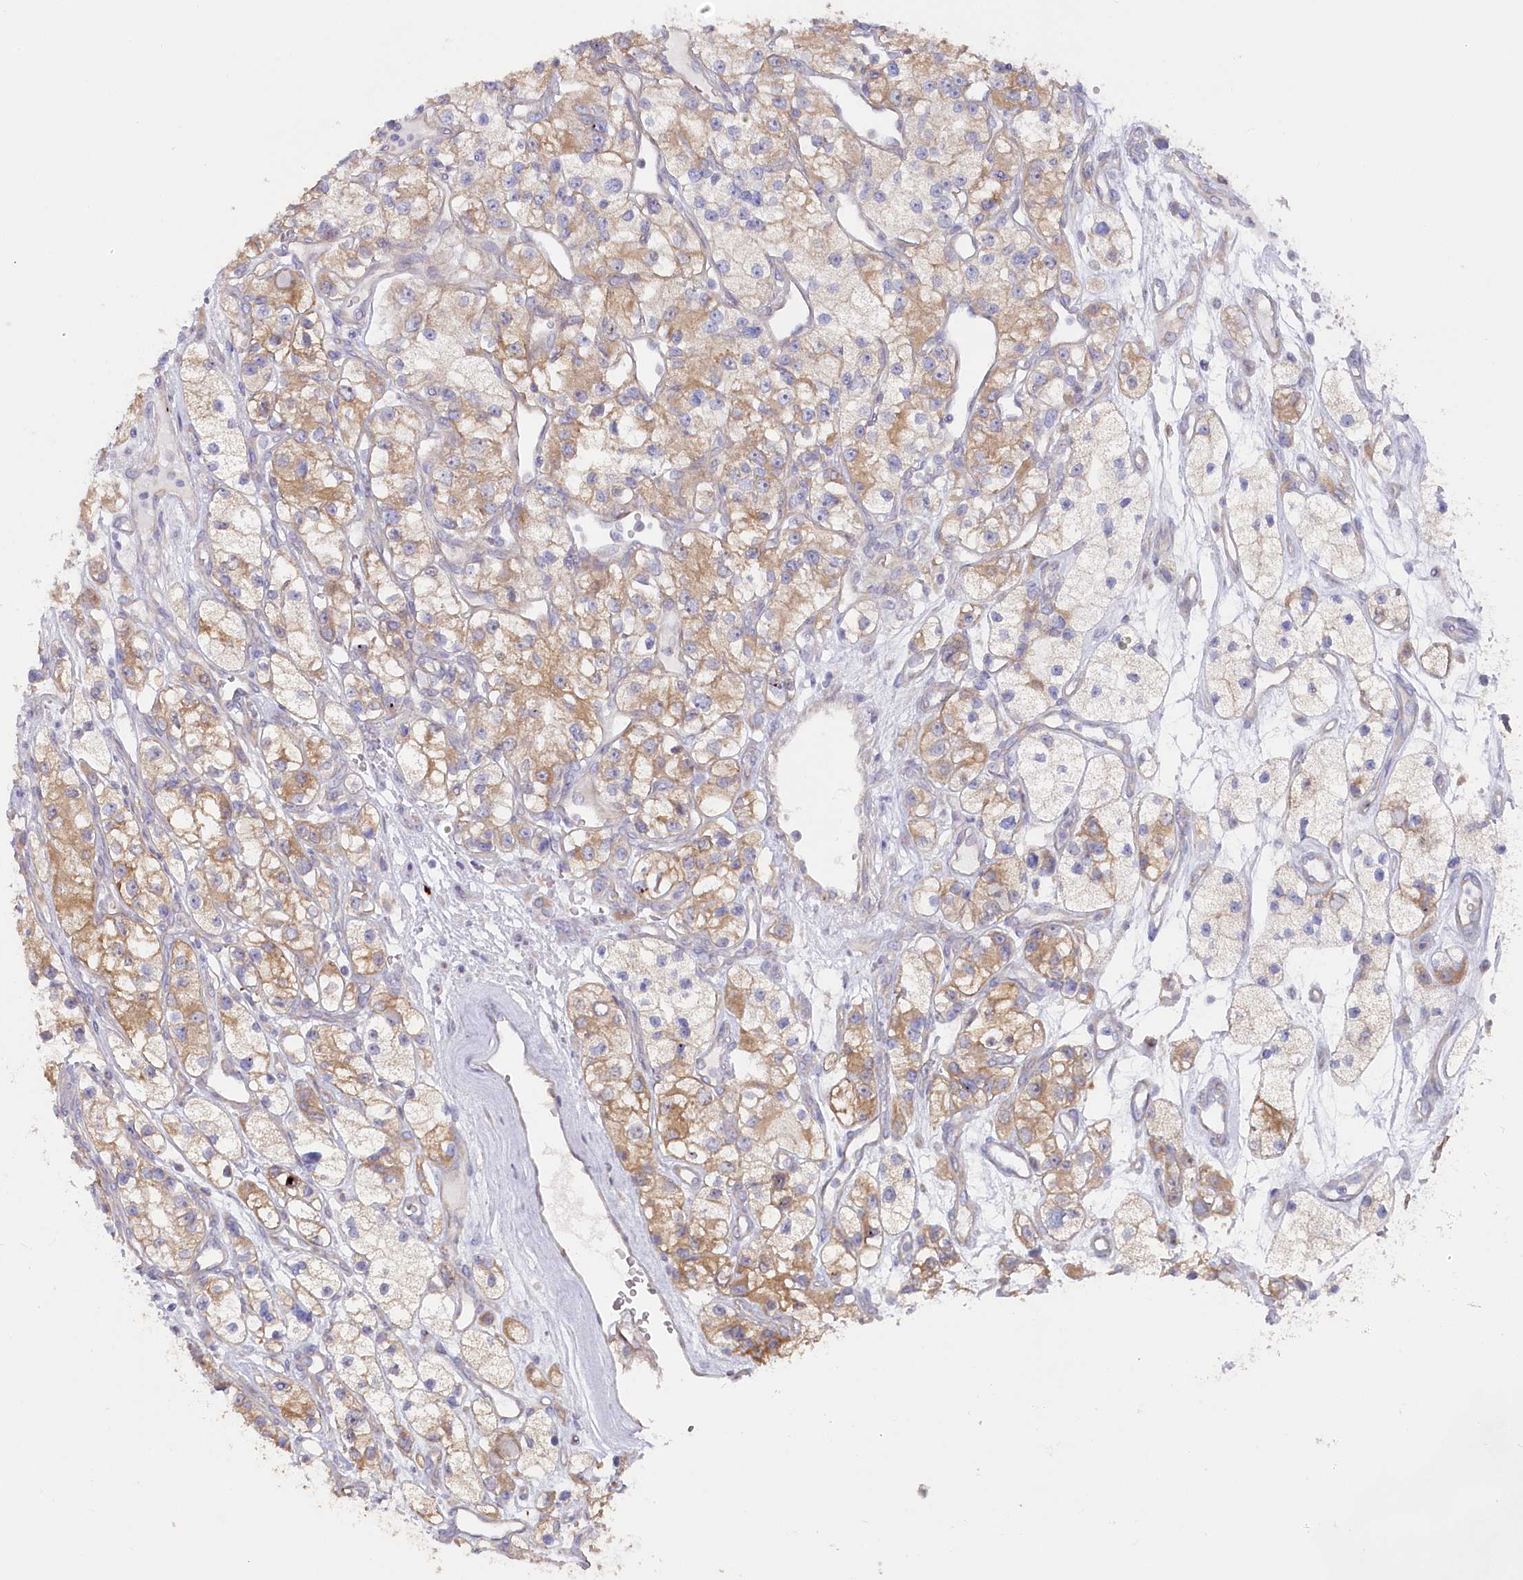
{"staining": {"intensity": "moderate", "quantity": ">75%", "location": "cytoplasmic/membranous"}, "tissue": "renal cancer", "cell_type": "Tumor cells", "image_type": "cancer", "snomed": [{"axis": "morphology", "description": "Adenocarcinoma, NOS"}, {"axis": "topography", "description": "Kidney"}], "caption": "Protein analysis of adenocarcinoma (renal) tissue reveals moderate cytoplasmic/membranous staining in about >75% of tumor cells.", "gene": "POGLUT1", "patient": {"sex": "female", "age": 57}}